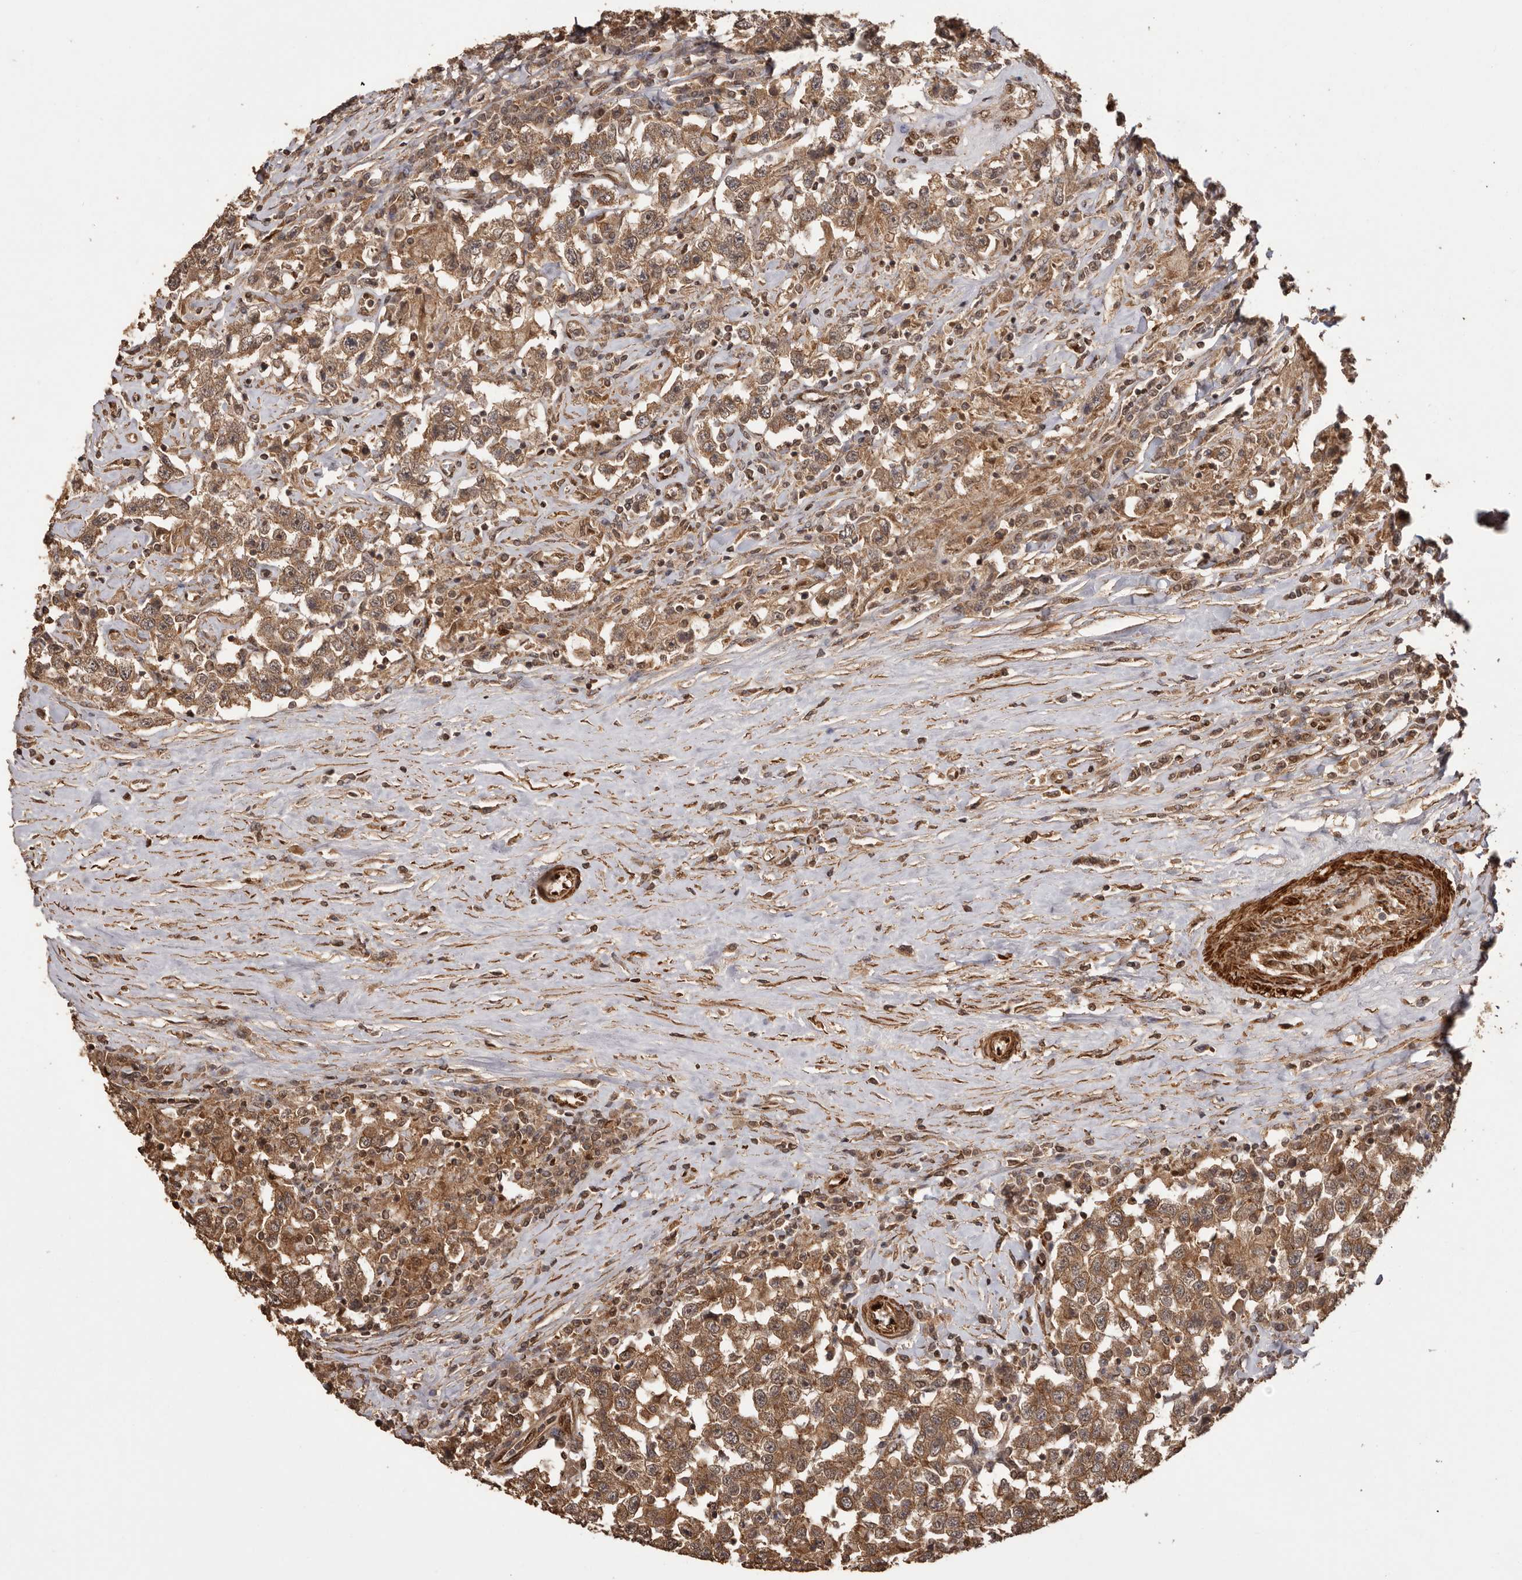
{"staining": {"intensity": "moderate", "quantity": ">75%", "location": "cytoplasmic/membranous"}, "tissue": "testis cancer", "cell_type": "Tumor cells", "image_type": "cancer", "snomed": [{"axis": "morphology", "description": "Seminoma, NOS"}, {"axis": "topography", "description": "Testis"}], "caption": "Brown immunohistochemical staining in human seminoma (testis) reveals moderate cytoplasmic/membranous expression in about >75% of tumor cells. The staining is performed using DAB (3,3'-diaminobenzidine) brown chromogen to label protein expression. The nuclei are counter-stained blue using hematoxylin.", "gene": "UBR2", "patient": {"sex": "male", "age": 41}}